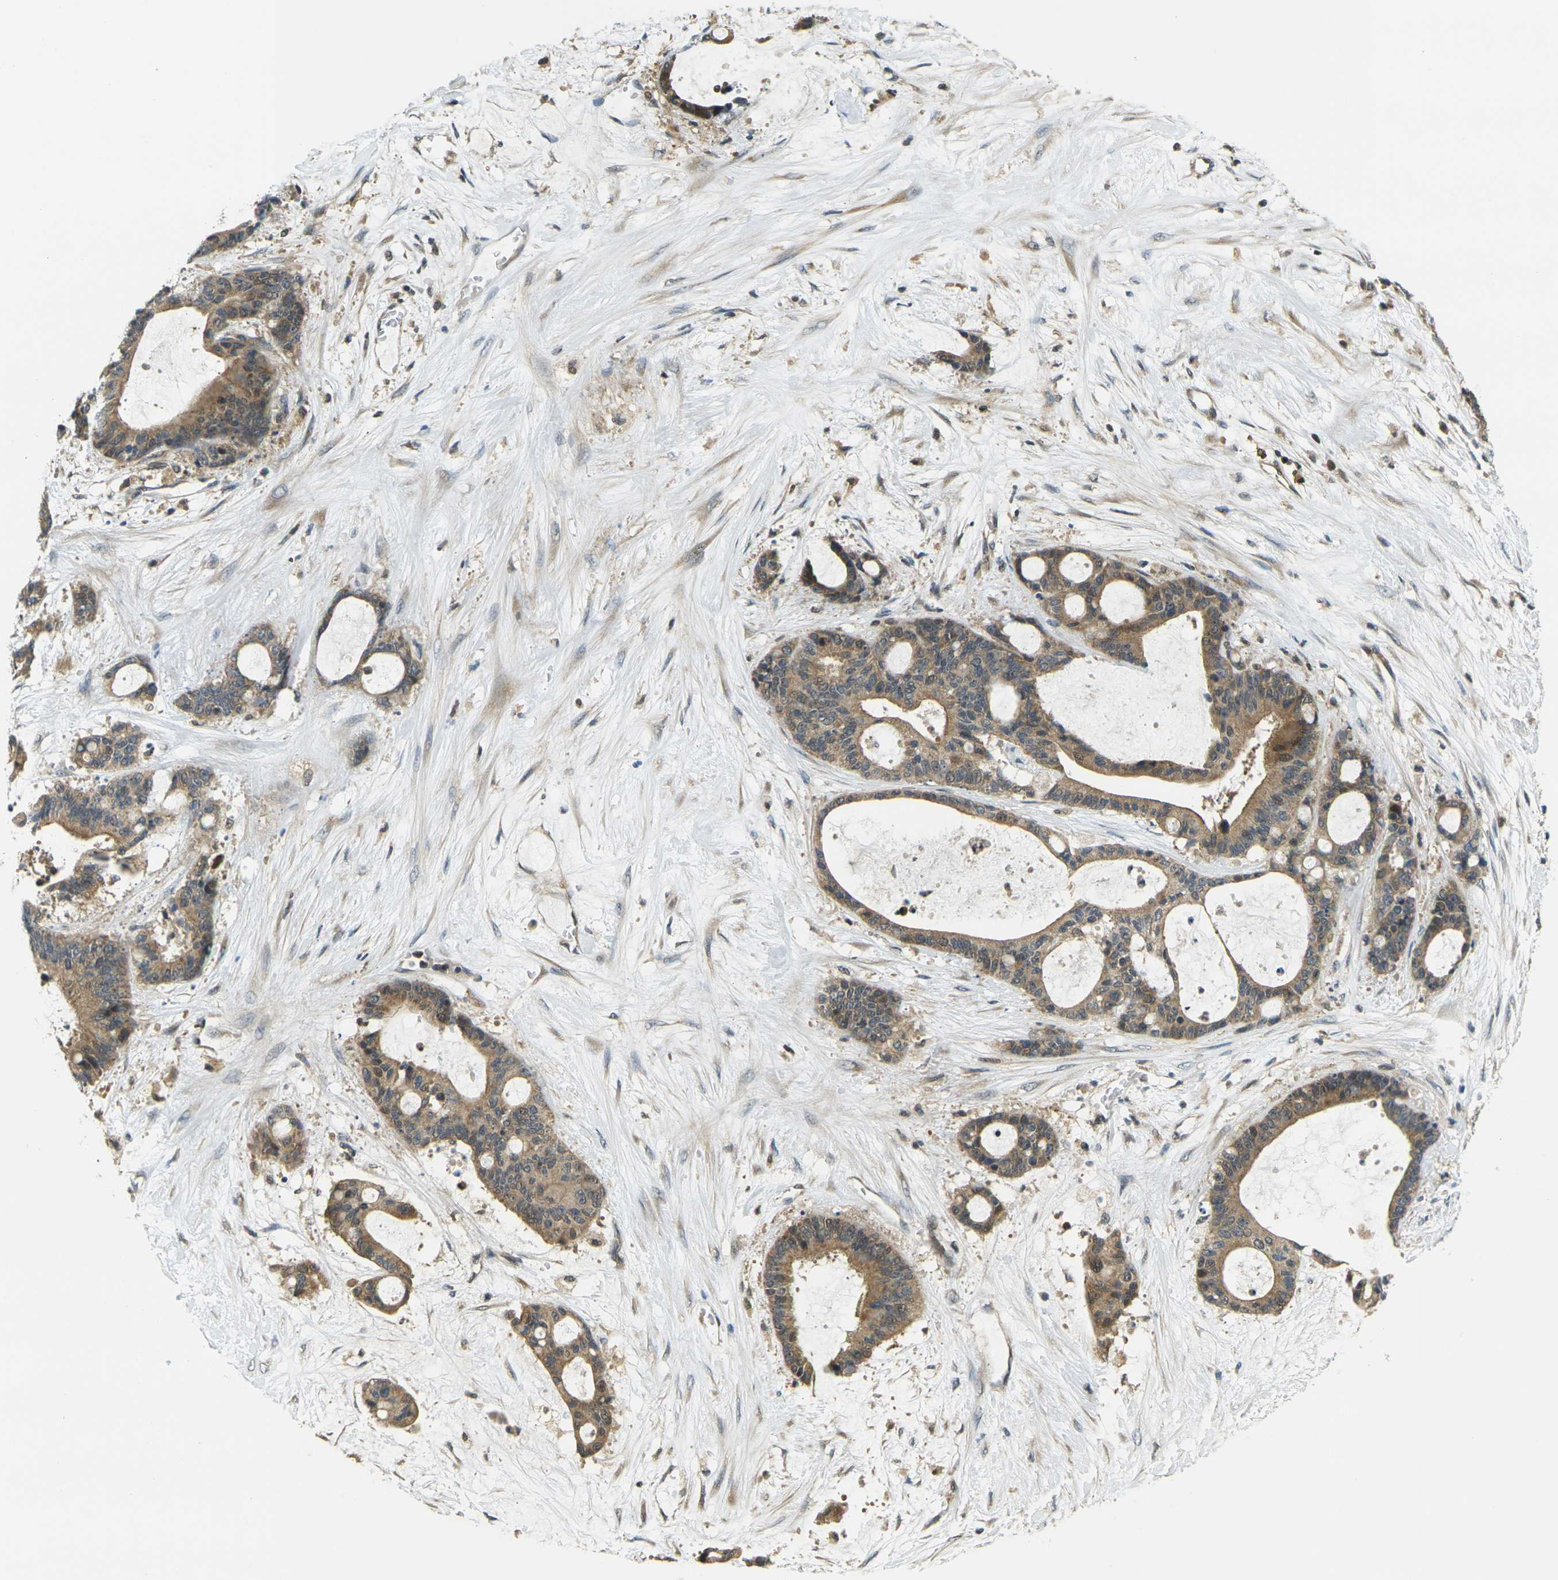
{"staining": {"intensity": "moderate", "quantity": ">75%", "location": "cytoplasmic/membranous"}, "tissue": "liver cancer", "cell_type": "Tumor cells", "image_type": "cancer", "snomed": [{"axis": "morphology", "description": "Cholangiocarcinoma"}, {"axis": "topography", "description": "Liver"}], "caption": "Approximately >75% of tumor cells in liver cholangiocarcinoma display moderate cytoplasmic/membranous protein staining as visualized by brown immunohistochemical staining.", "gene": "KLHL8", "patient": {"sex": "female", "age": 73}}